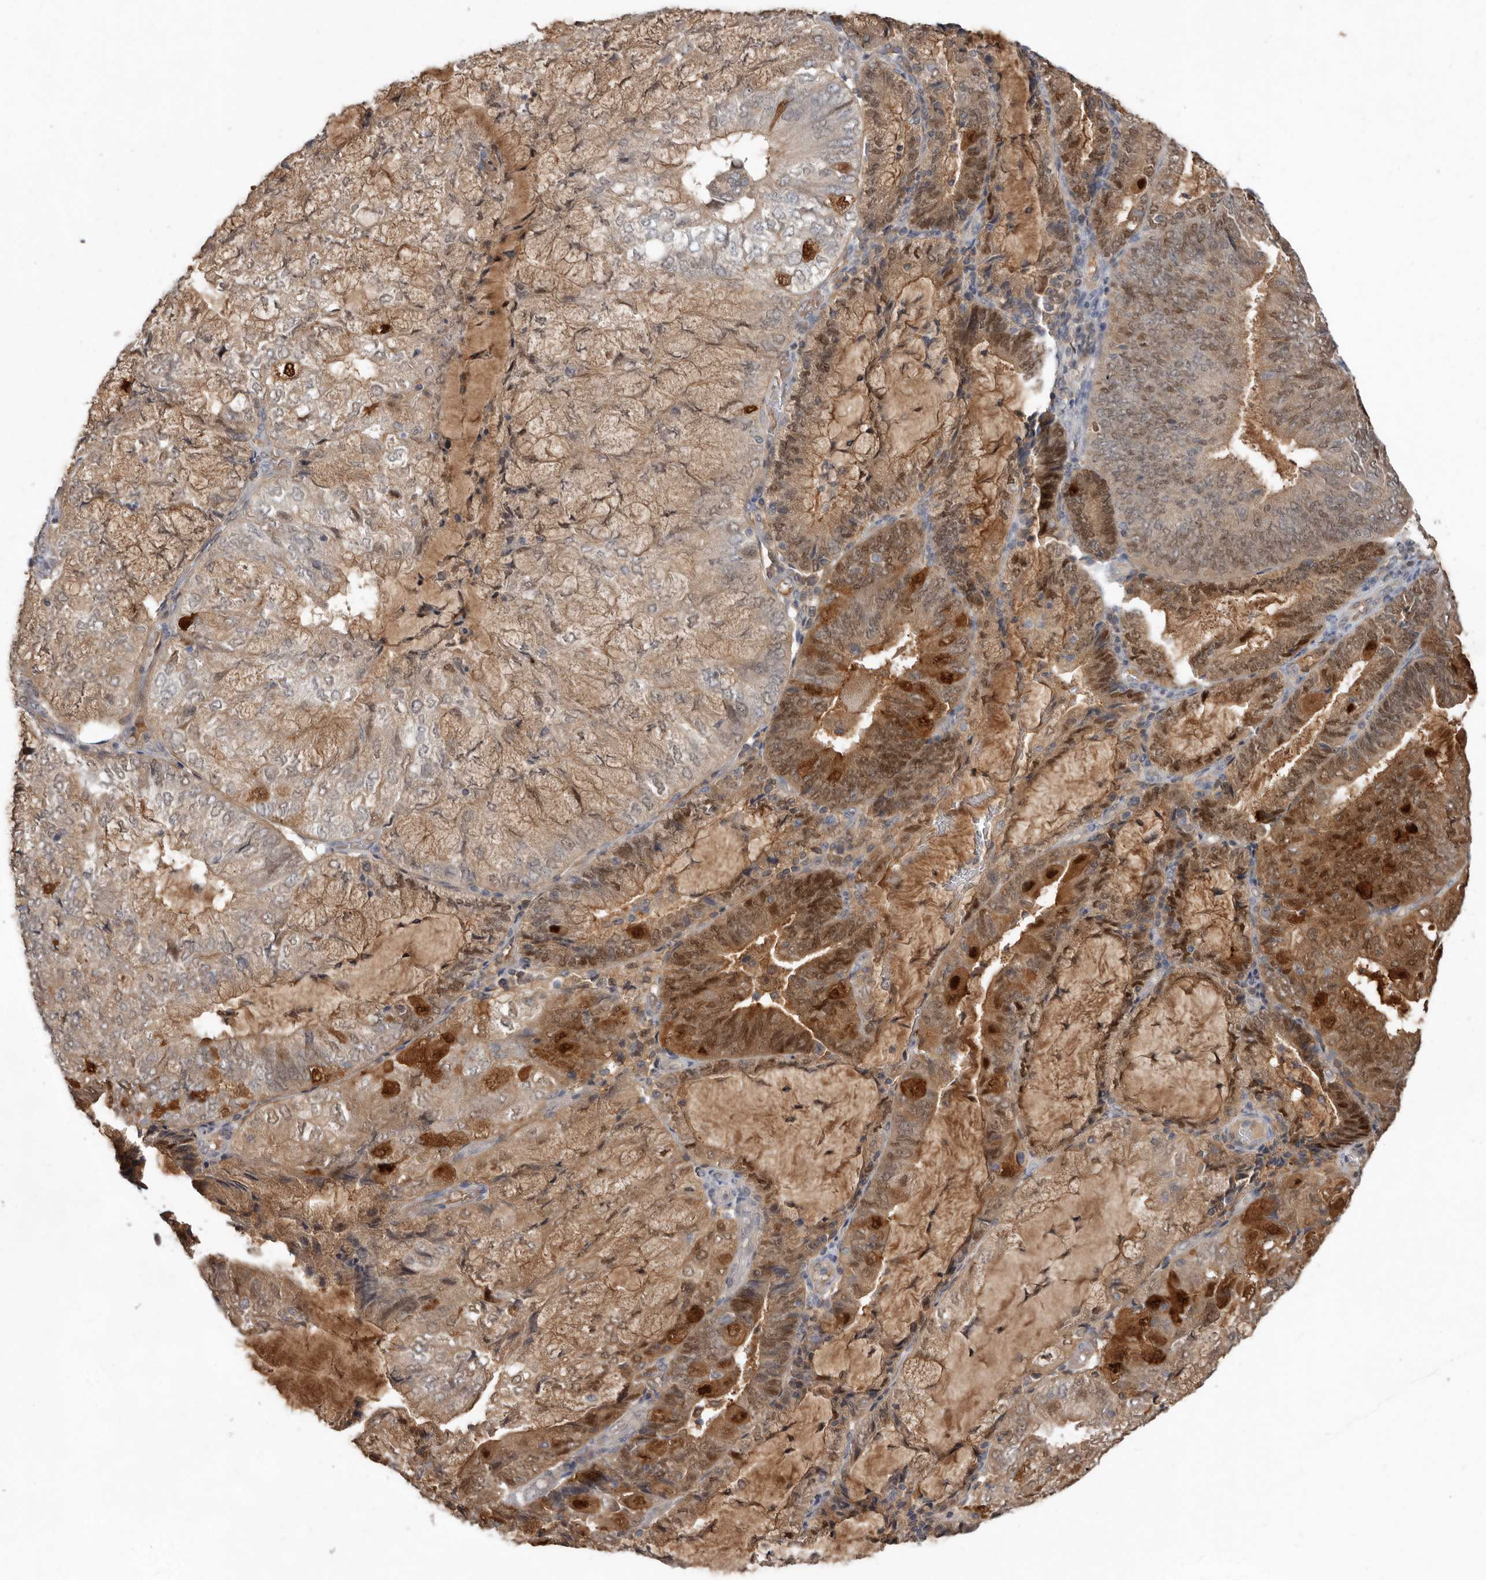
{"staining": {"intensity": "moderate", "quantity": ">75%", "location": "cytoplasmic/membranous,nuclear"}, "tissue": "endometrial cancer", "cell_type": "Tumor cells", "image_type": "cancer", "snomed": [{"axis": "morphology", "description": "Adenocarcinoma, NOS"}, {"axis": "topography", "description": "Endometrium"}], "caption": "Protein expression analysis of adenocarcinoma (endometrial) exhibits moderate cytoplasmic/membranous and nuclear staining in about >75% of tumor cells.", "gene": "RBKS", "patient": {"sex": "female", "age": 81}}